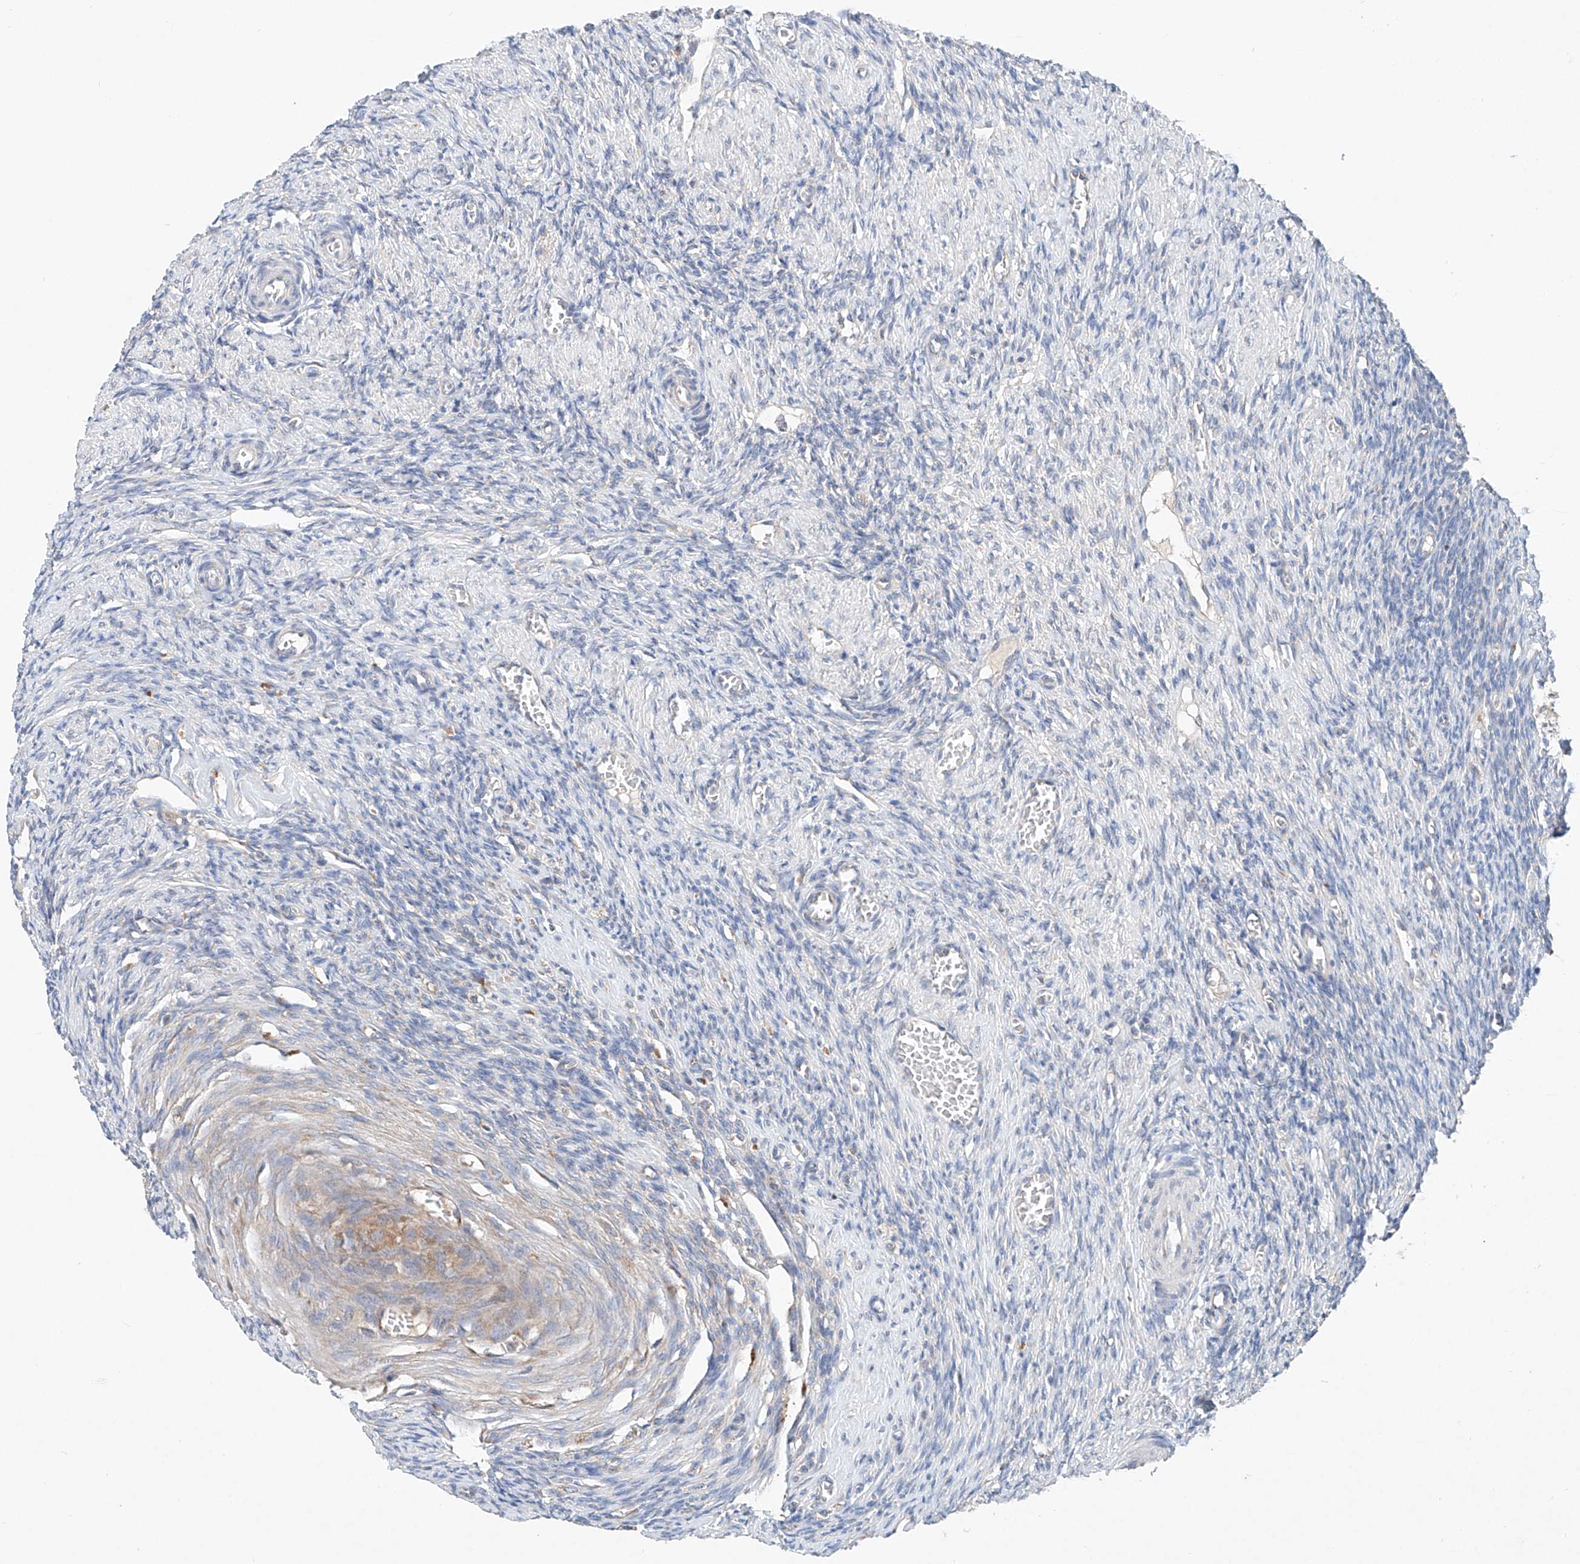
{"staining": {"intensity": "negative", "quantity": "none", "location": "none"}, "tissue": "ovary", "cell_type": "Ovarian stroma cells", "image_type": "normal", "snomed": [{"axis": "morphology", "description": "Normal tissue, NOS"}, {"axis": "topography", "description": "Ovary"}], "caption": "The IHC histopathology image has no significant expression in ovarian stroma cells of ovary.", "gene": "FASTK", "patient": {"sex": "female", "age": 27}}